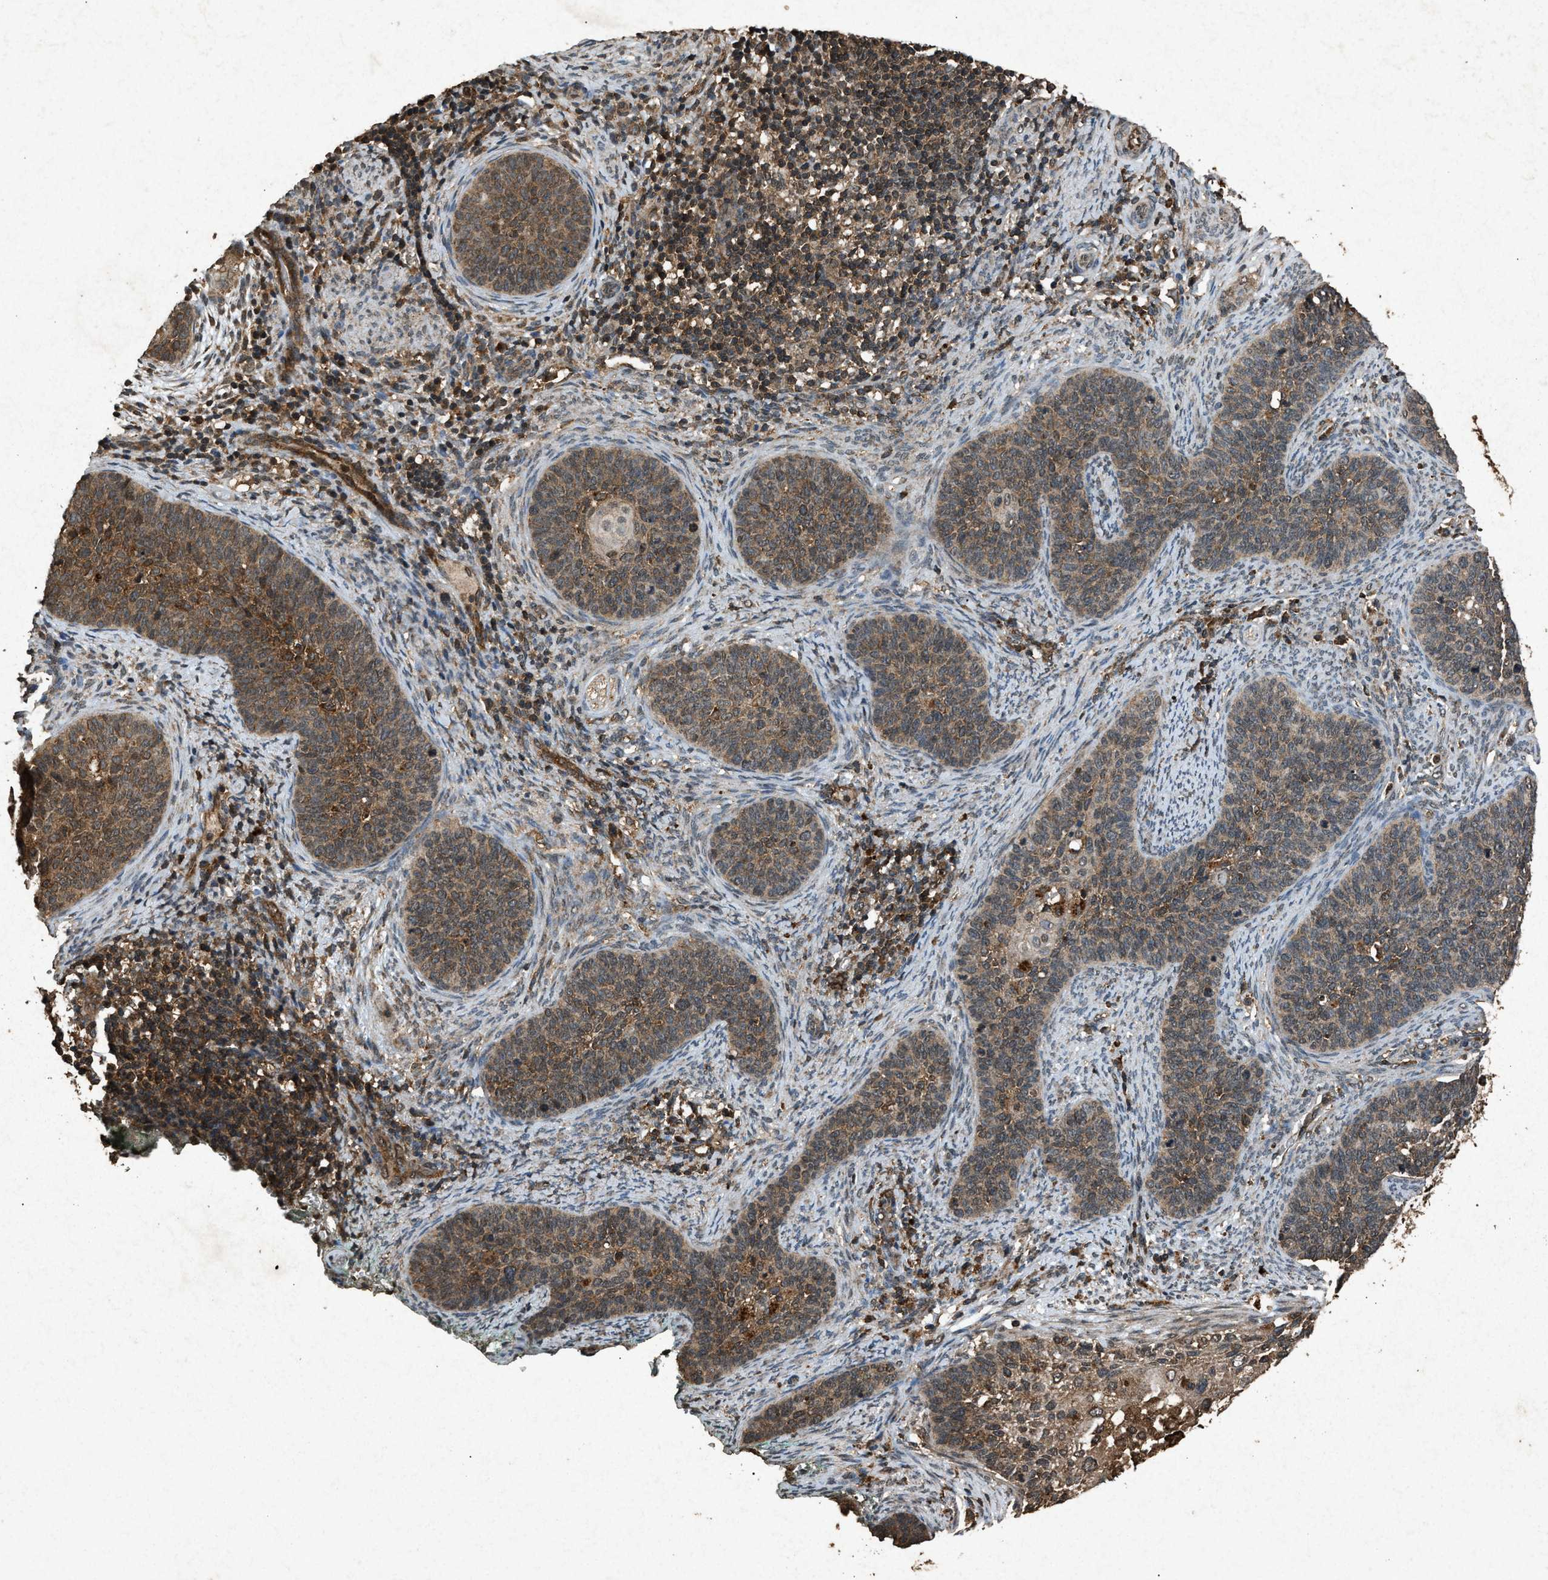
{"staining": {"intensity": "moderate", "quantity": ">75%", "location": "cytoplasmic/membranous"}, "tissue": "cervical cancer", "cell_type": "Tumor cells", "image_type": "cancer", "snomed": [{"axis": "morphology", "description": "Squamous cell carcinoma, NOS"}, {"axis": "topography", "description": "Cervix"}], "caption": "A medium amount of moderate cytoplasmic/membranous positivity is present in approximately >75% of tumor cells in cervical cancer tissue.", "gene": "OAS1", "patient": {"sex": "female", "age": 33}}